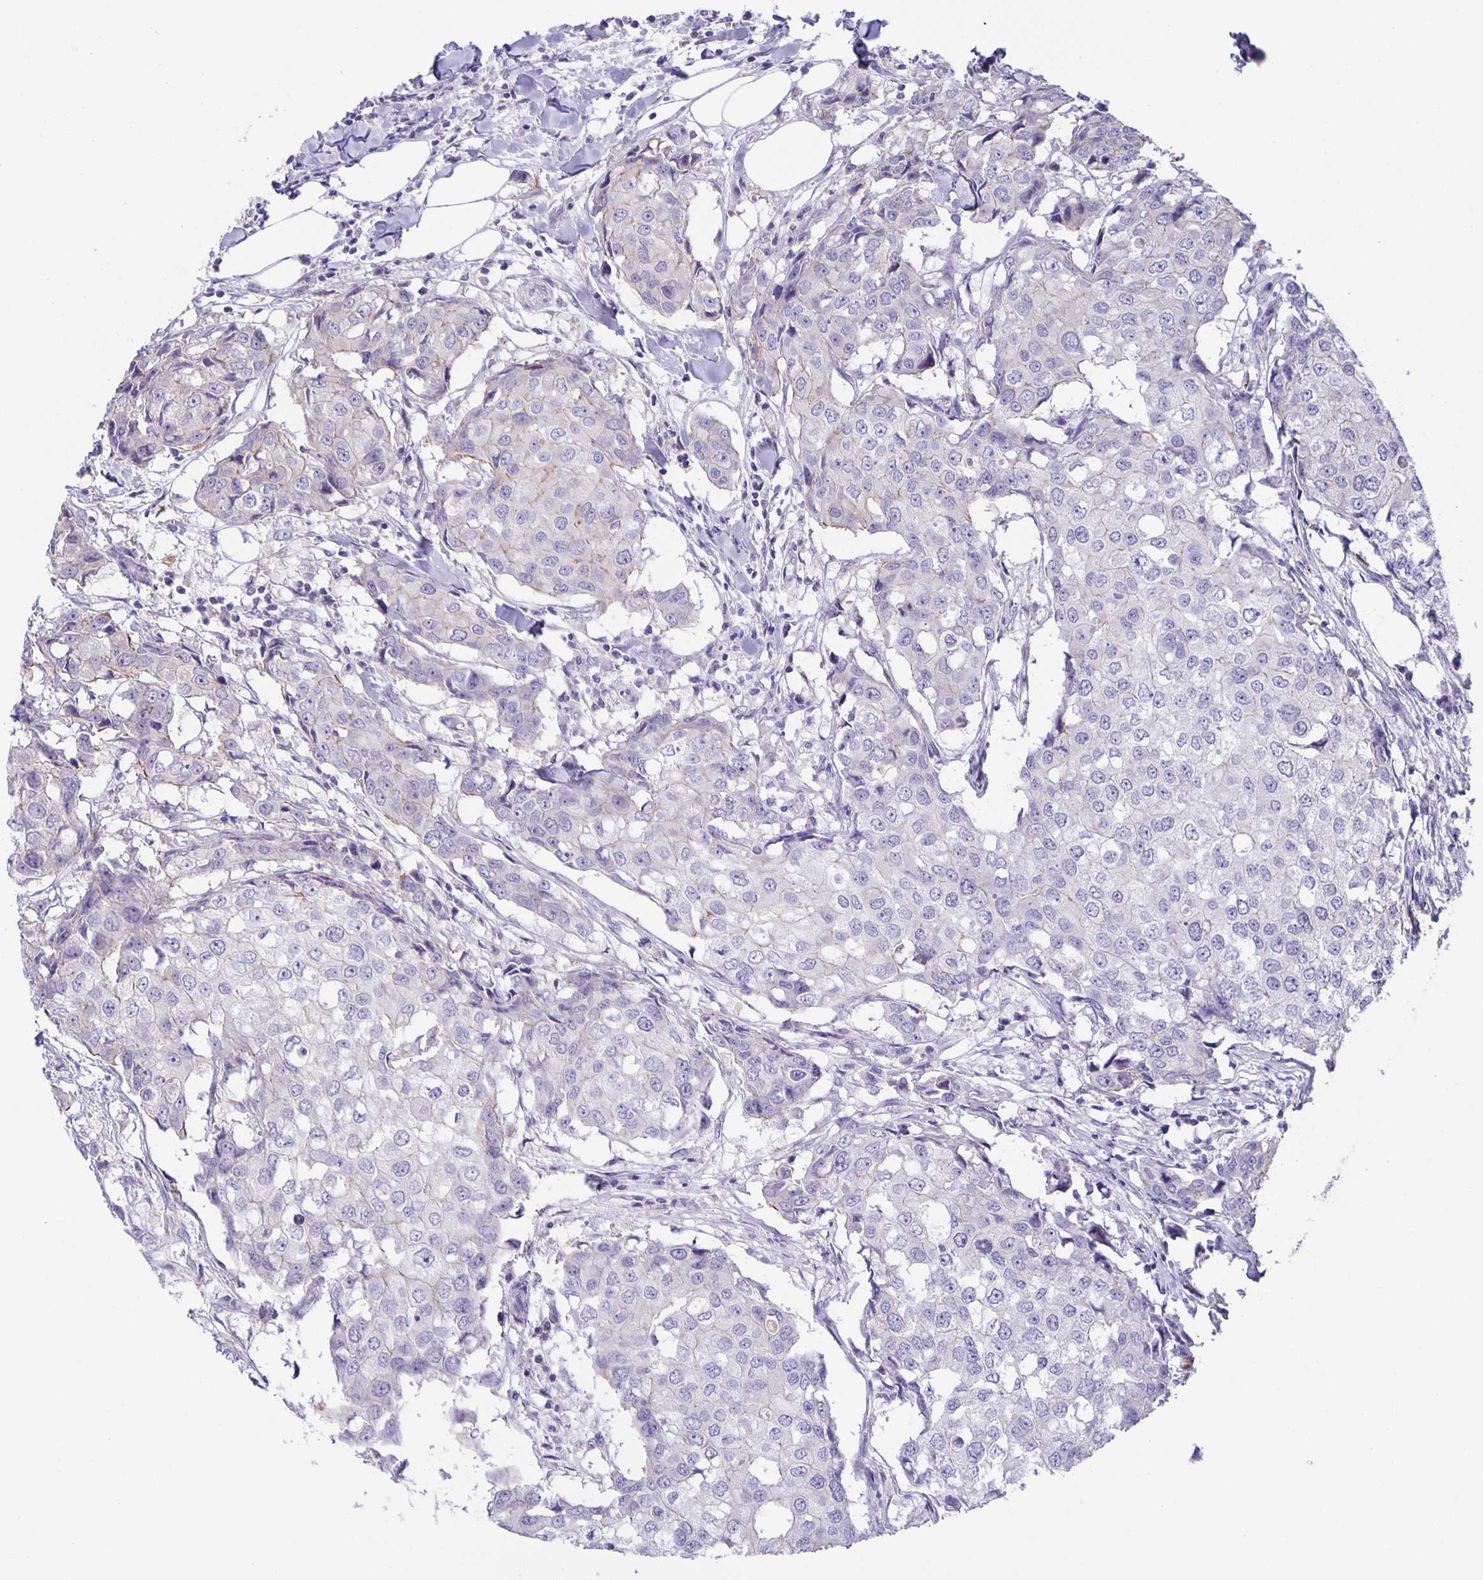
{"staining": {"intensity": "negative", "quantity": "none", "location": "none"}, "tissue": "breast cancer", "cell_type": "Tumor cells", "image_type": "cancer", "snomed": [{"axis": "morphology", "description": "Duct carcinoma"}, {"axis": "topography", "description": "Breast"}], "caption": "The histopathology image displays no significant expression in tumor cells of infiltrating ductal carcinoma (breast).", "gene": "PTPN3", "patient": {"sex": "female", "age": 27}}